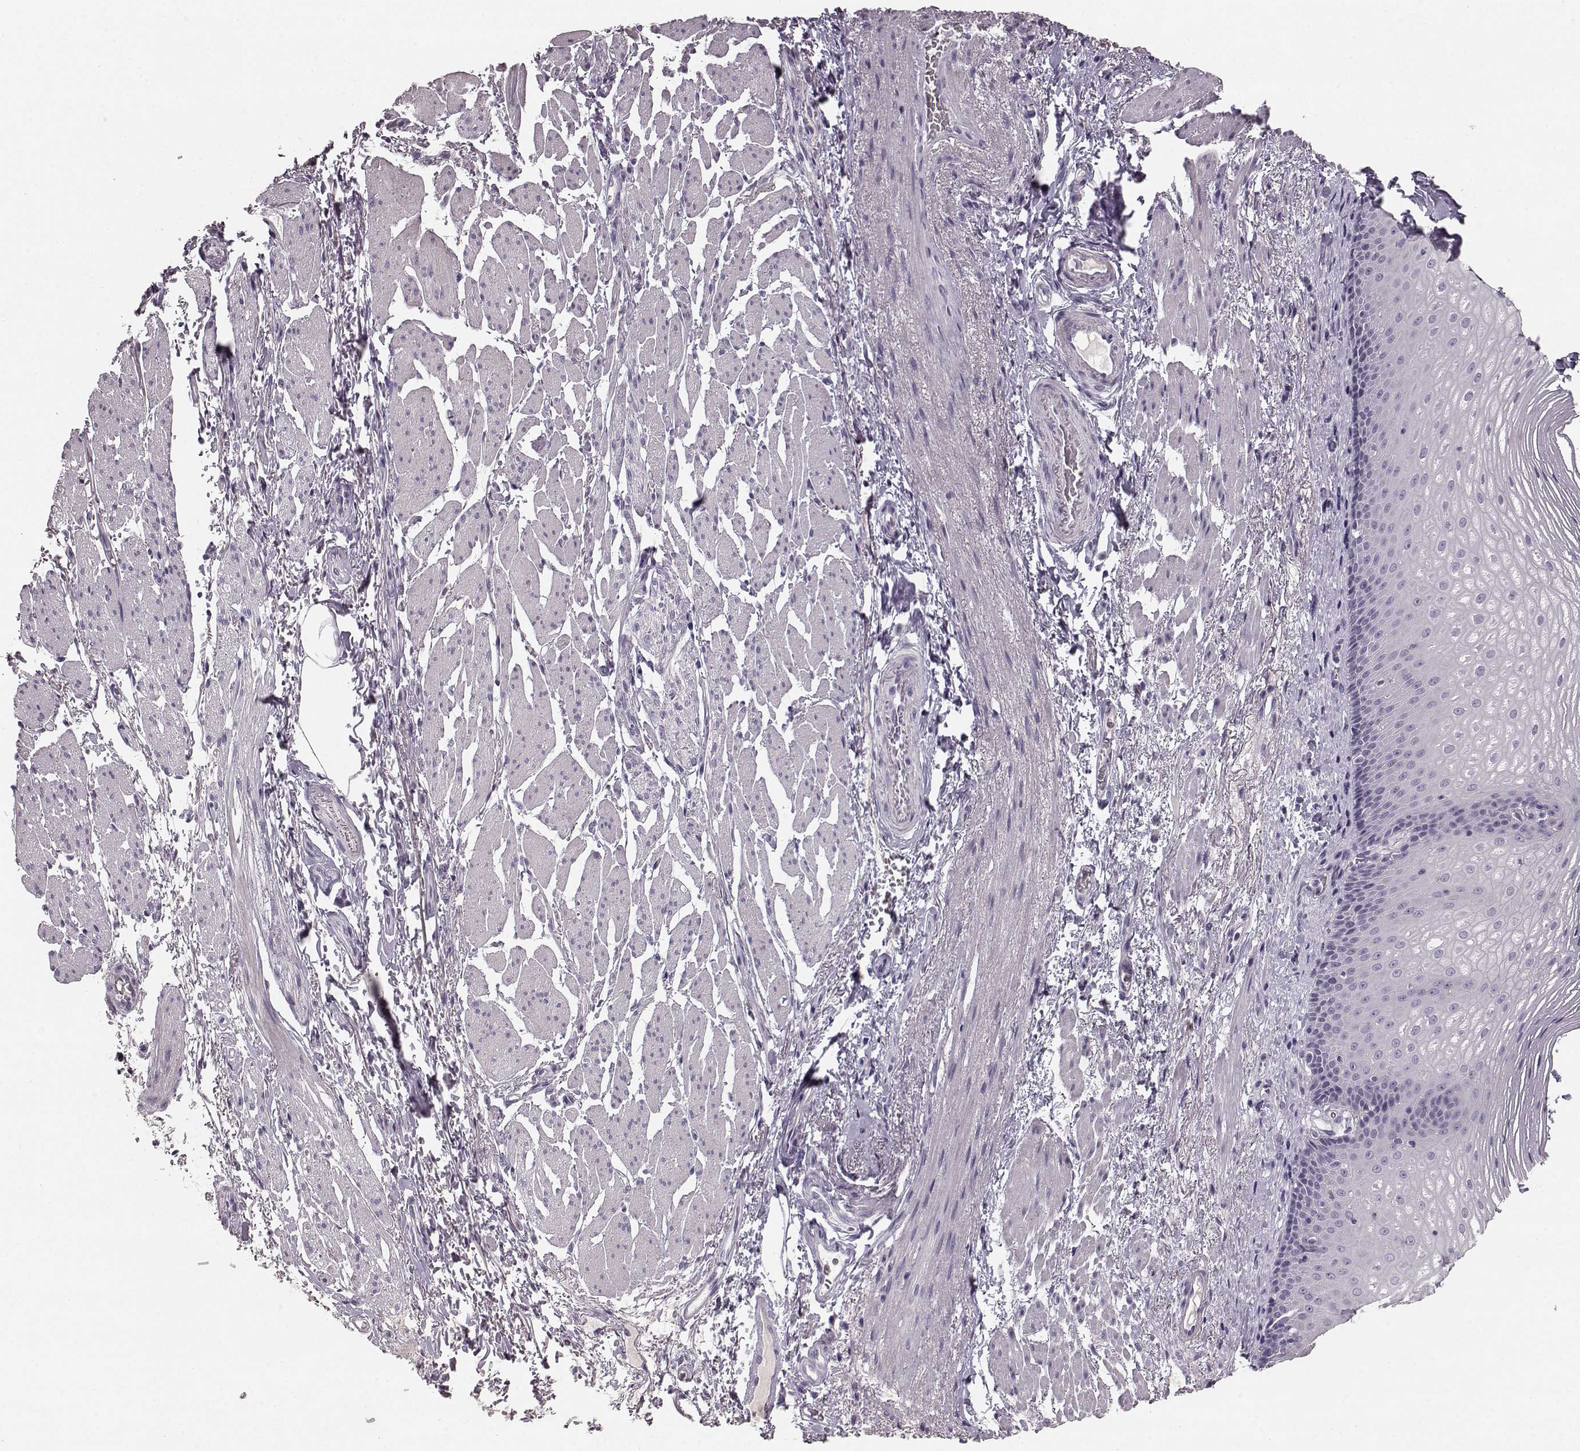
{"staining": {"intensity": "negative", "quantity": "none", "location": "none"}, "tissue": "esophagus", "cell_type": "Squamous epithelial cells", "image_type": "normal", "snomed": [{"axis": "morphology", "description": "Normal tissue, NOS"}, {"axis": "topography", "description": "Esophagus"}], "caption": "Immunohistochemistry of unremarkable esophagus demonstrates no positivity in squamous epithelial cells.", "gene": "KIAA0319", "patient": {"sex": "male", "age": 76}}